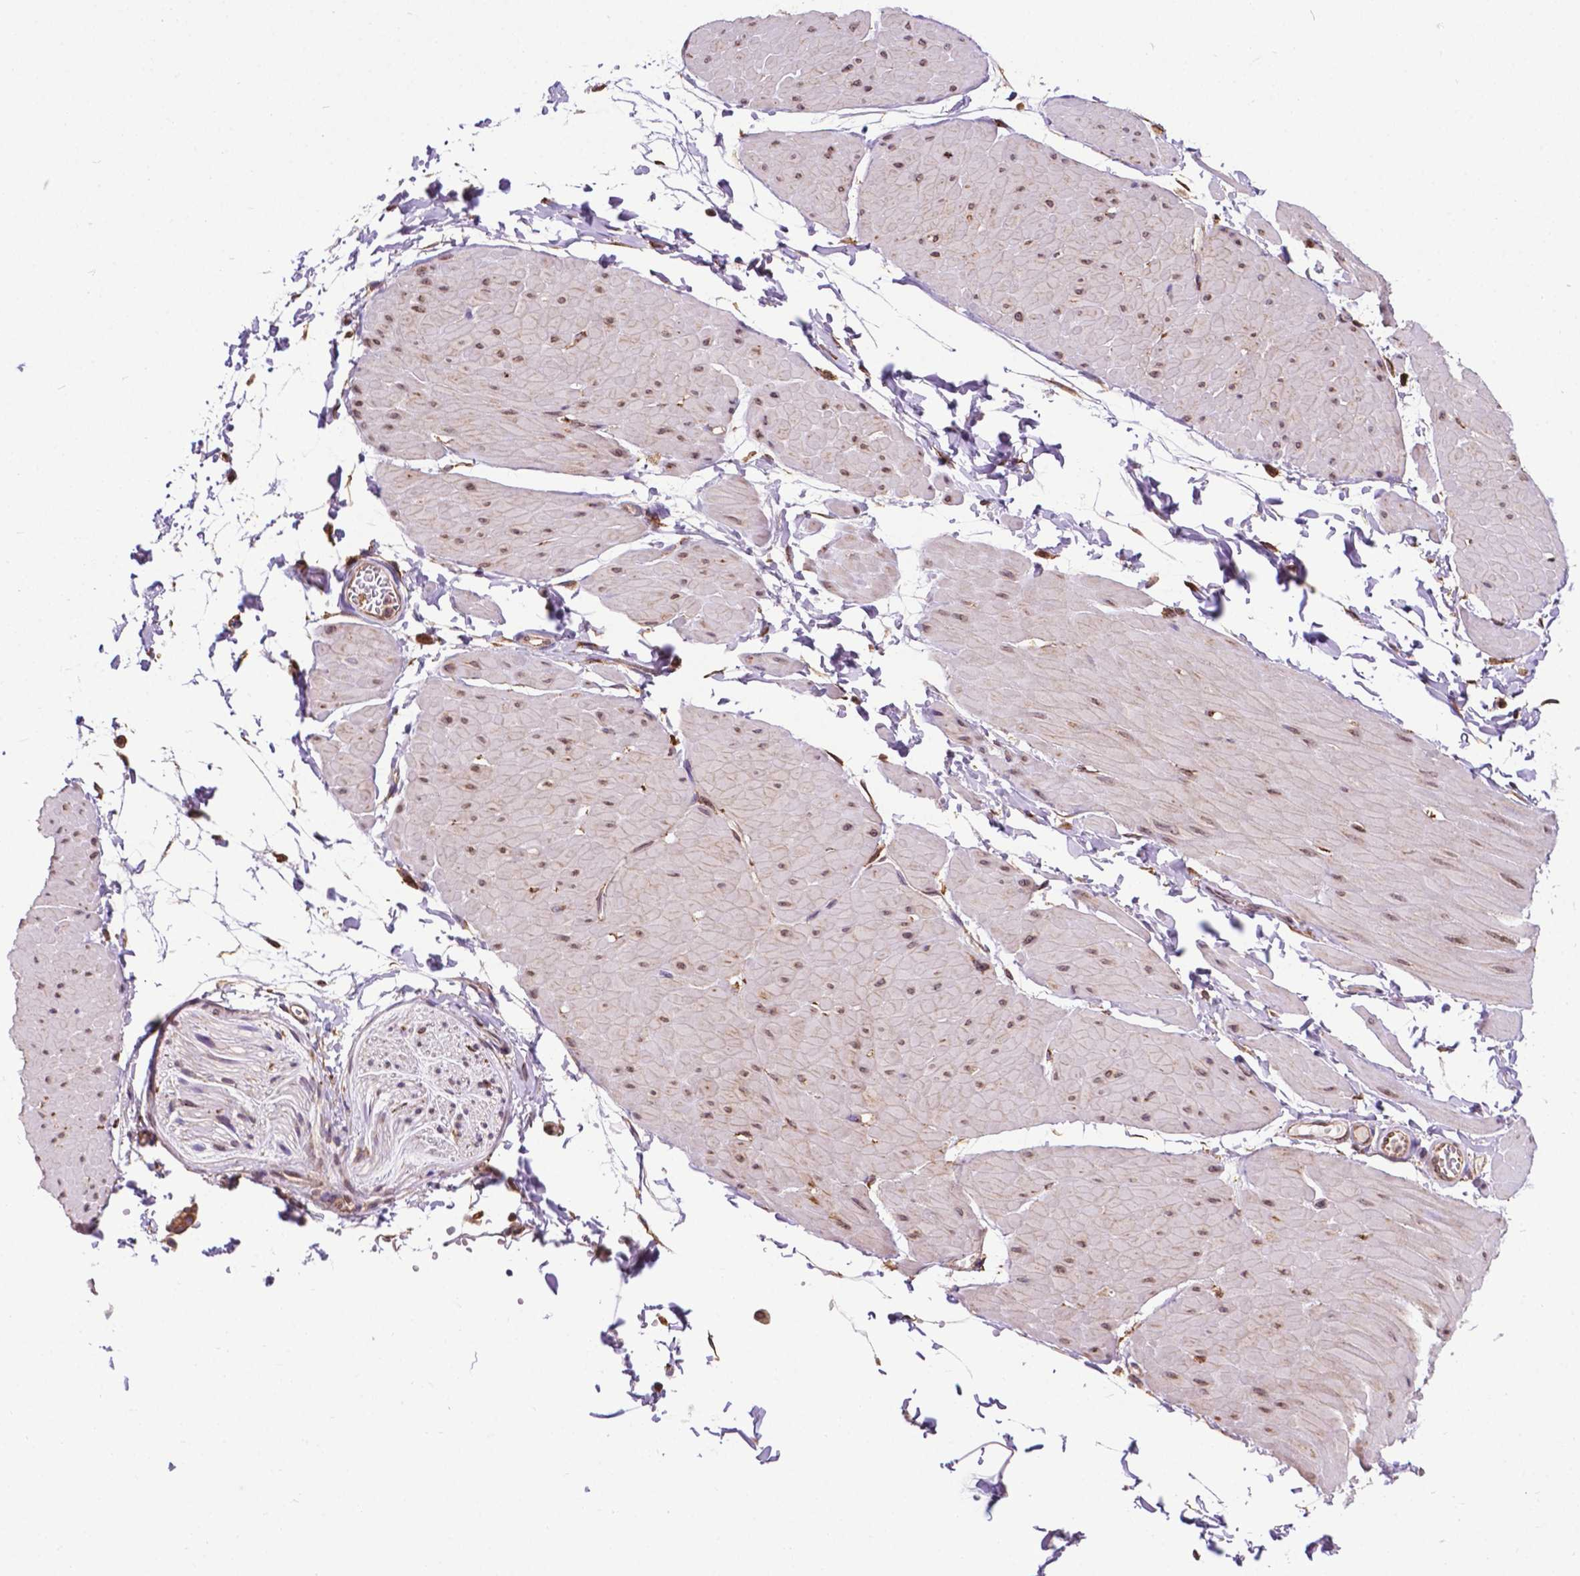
{"staining": {"intensity": "negative", "quantity": "none", "location": "none"}, "tissue": "adipose tissue", "cell_type": "Adipocytes", "image_type": "normal", "snomed": [{"axis": "morphology", "description": "Normal tissue, NOS"}, {"axis": "topography", "description": "Smooth muscle"}, {"axis": "topography", "description": "Peripheral nerve tissue"}], "caption": "Immunohistochemistry micrograph of normal adipose tissue: human adipose tissue stained with DAB shows no significant protein positivity in adipocytes. (Stains: DAB IHC with hematoxylin counter stain, Microscopy: brightfield microscopy at high magnification).", "gene": "GANAB", "patient": {"sex": "male", "age": 58}}